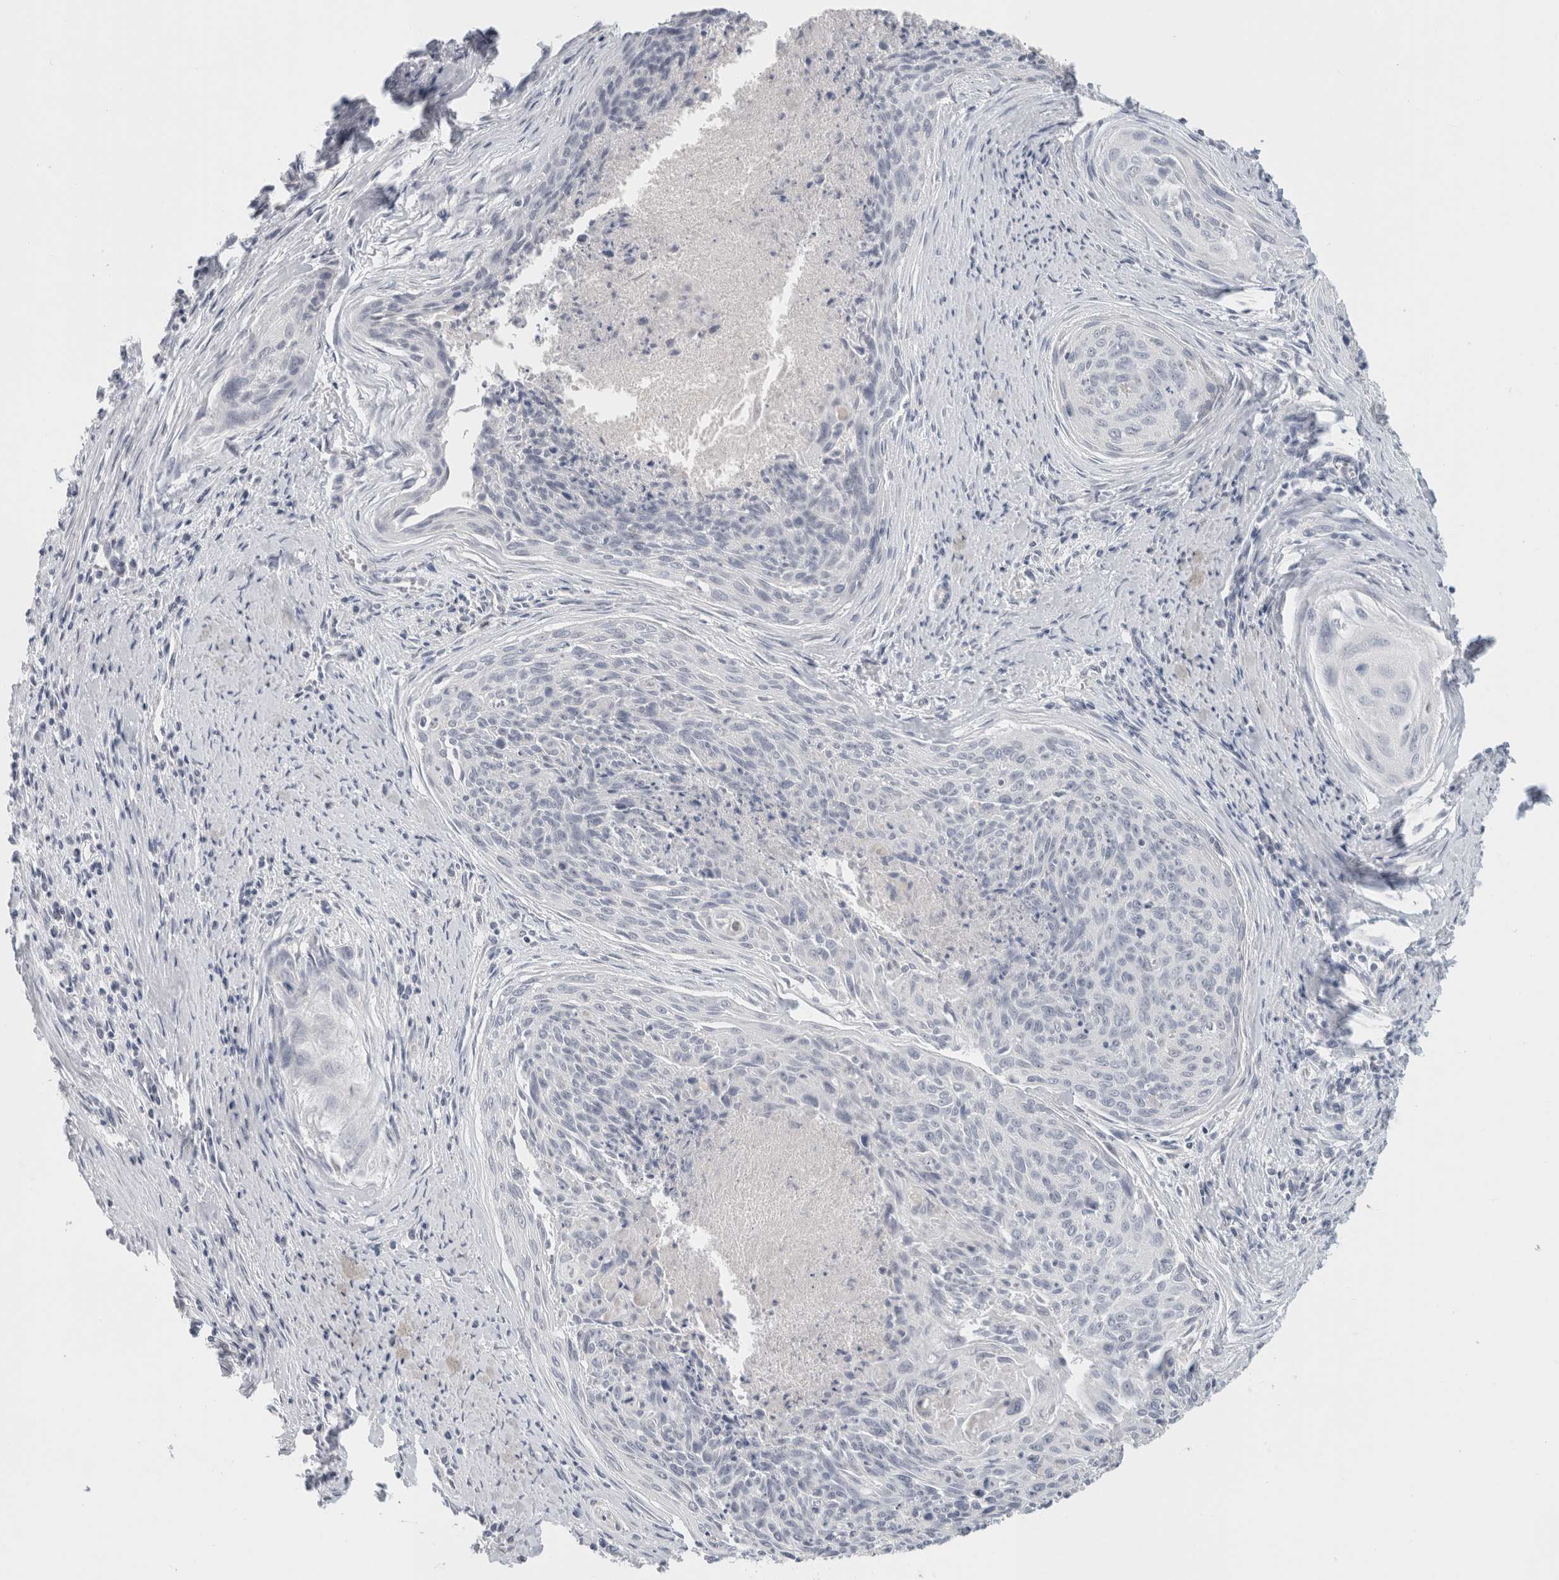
{"staining": {"intensity": "negative", "quantity": "none", "location": "none"}, "tissue": "cervical cancer", "cell_type": "Tumor cells", "image_type": "cancer", "snomed": [{"axis": "morphology", "description": "Squamous cell carcinoma, NOS"}, {"axis": "topography", "description": "Cervix"}], "caption": "Histopathology image shows no protein positivity in tumor cells of cervical cancer (squamous cell carcinoma) tissue.", "gene": "FMR1NB", "patient": {"sex": "female", "age": 55}}